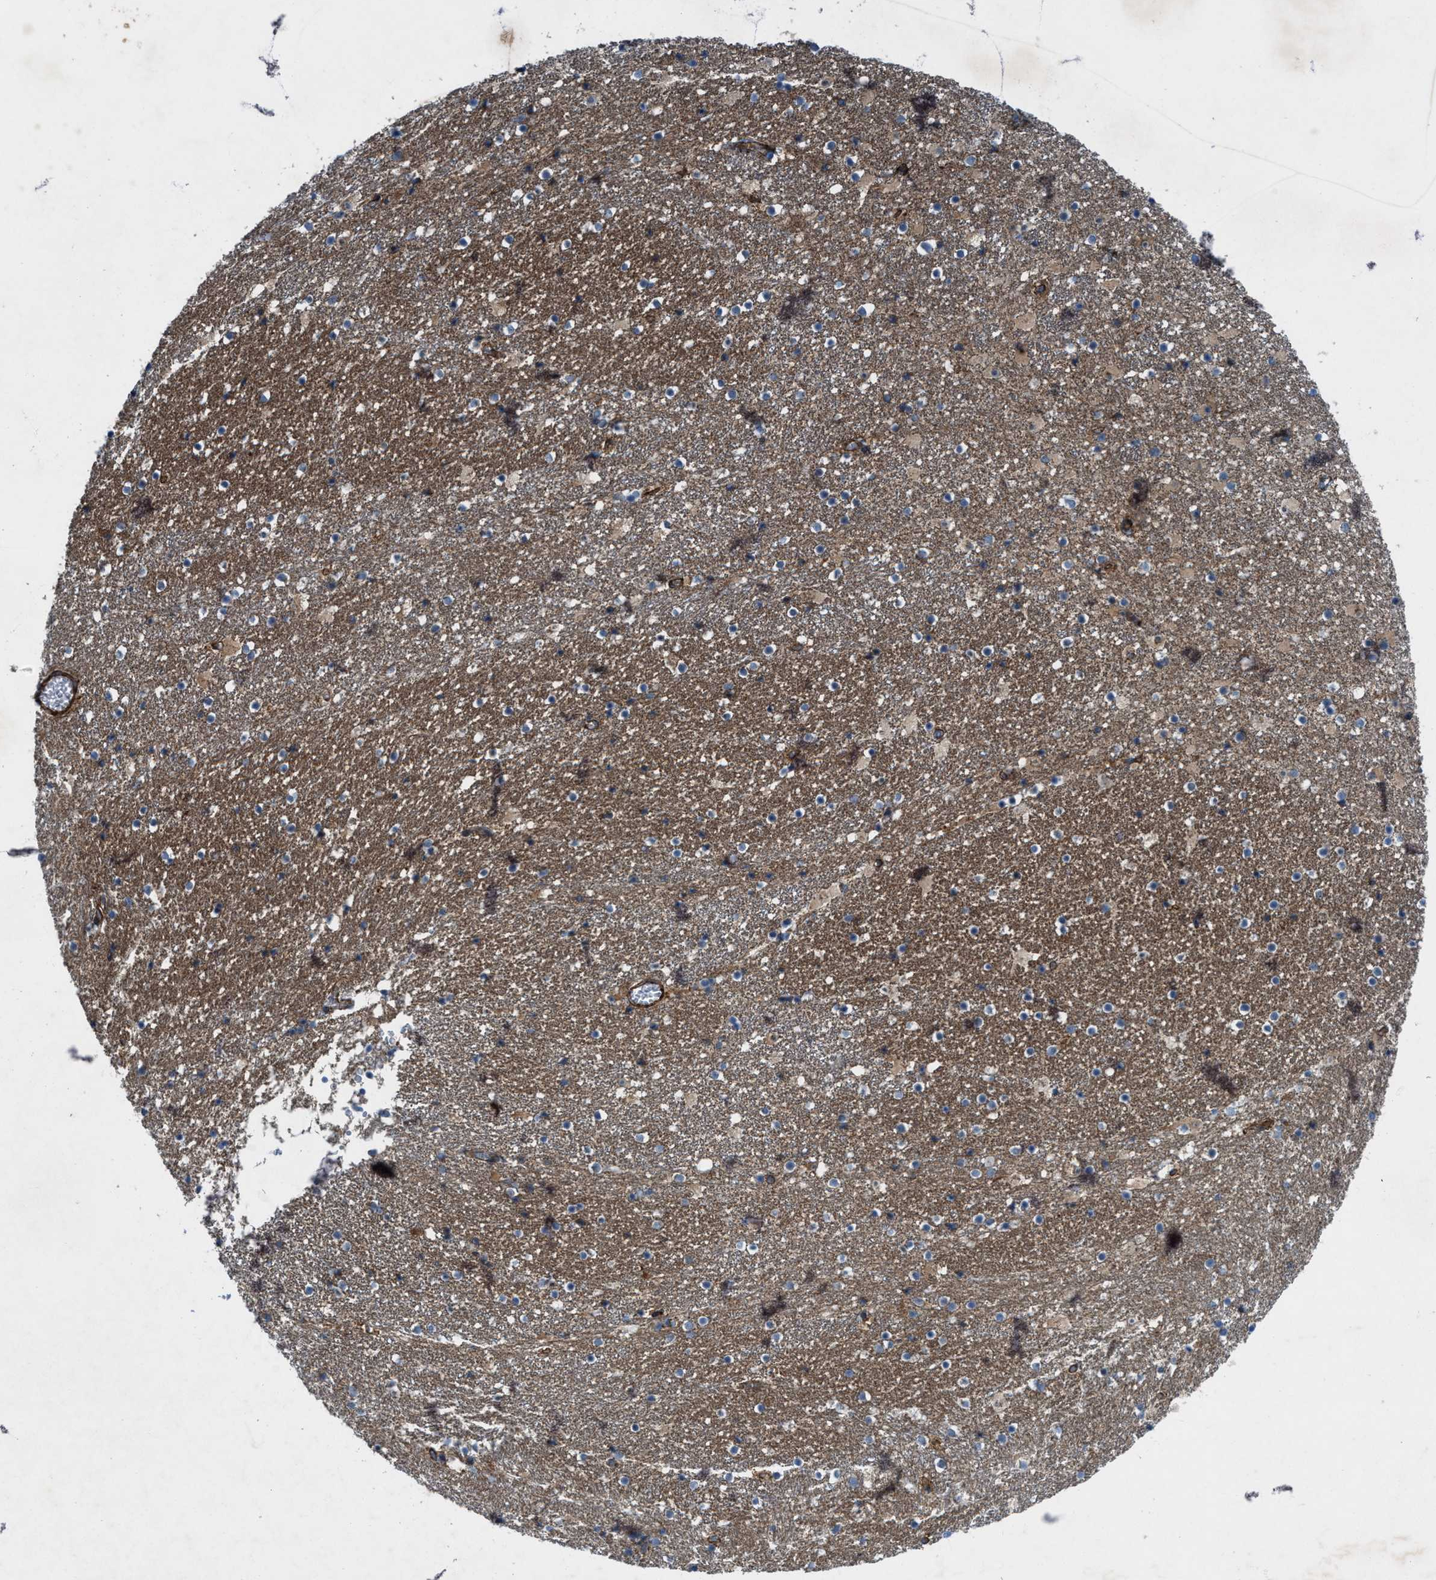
{"staining": {"intensity": "moderate", "quantity": "25%-75%", "location": "cytoplasmic/membranous"}, "tissue": "caudate", "cell_type": "Glial cells", "image_type": "normal", "snomed": [{"axis": "morphology", "description": "Normal tissue, NOS"}, {"axis": "topography", "description": "Lateral ventricle wall"}], "caption": "A medium amount of moderate cytoplasmic/membranous positivity is seen in approximately 25%-75% of glial cells in normal caudate.", "gene": "URGCP", "patient": {"sex": "male", "age": 45}}